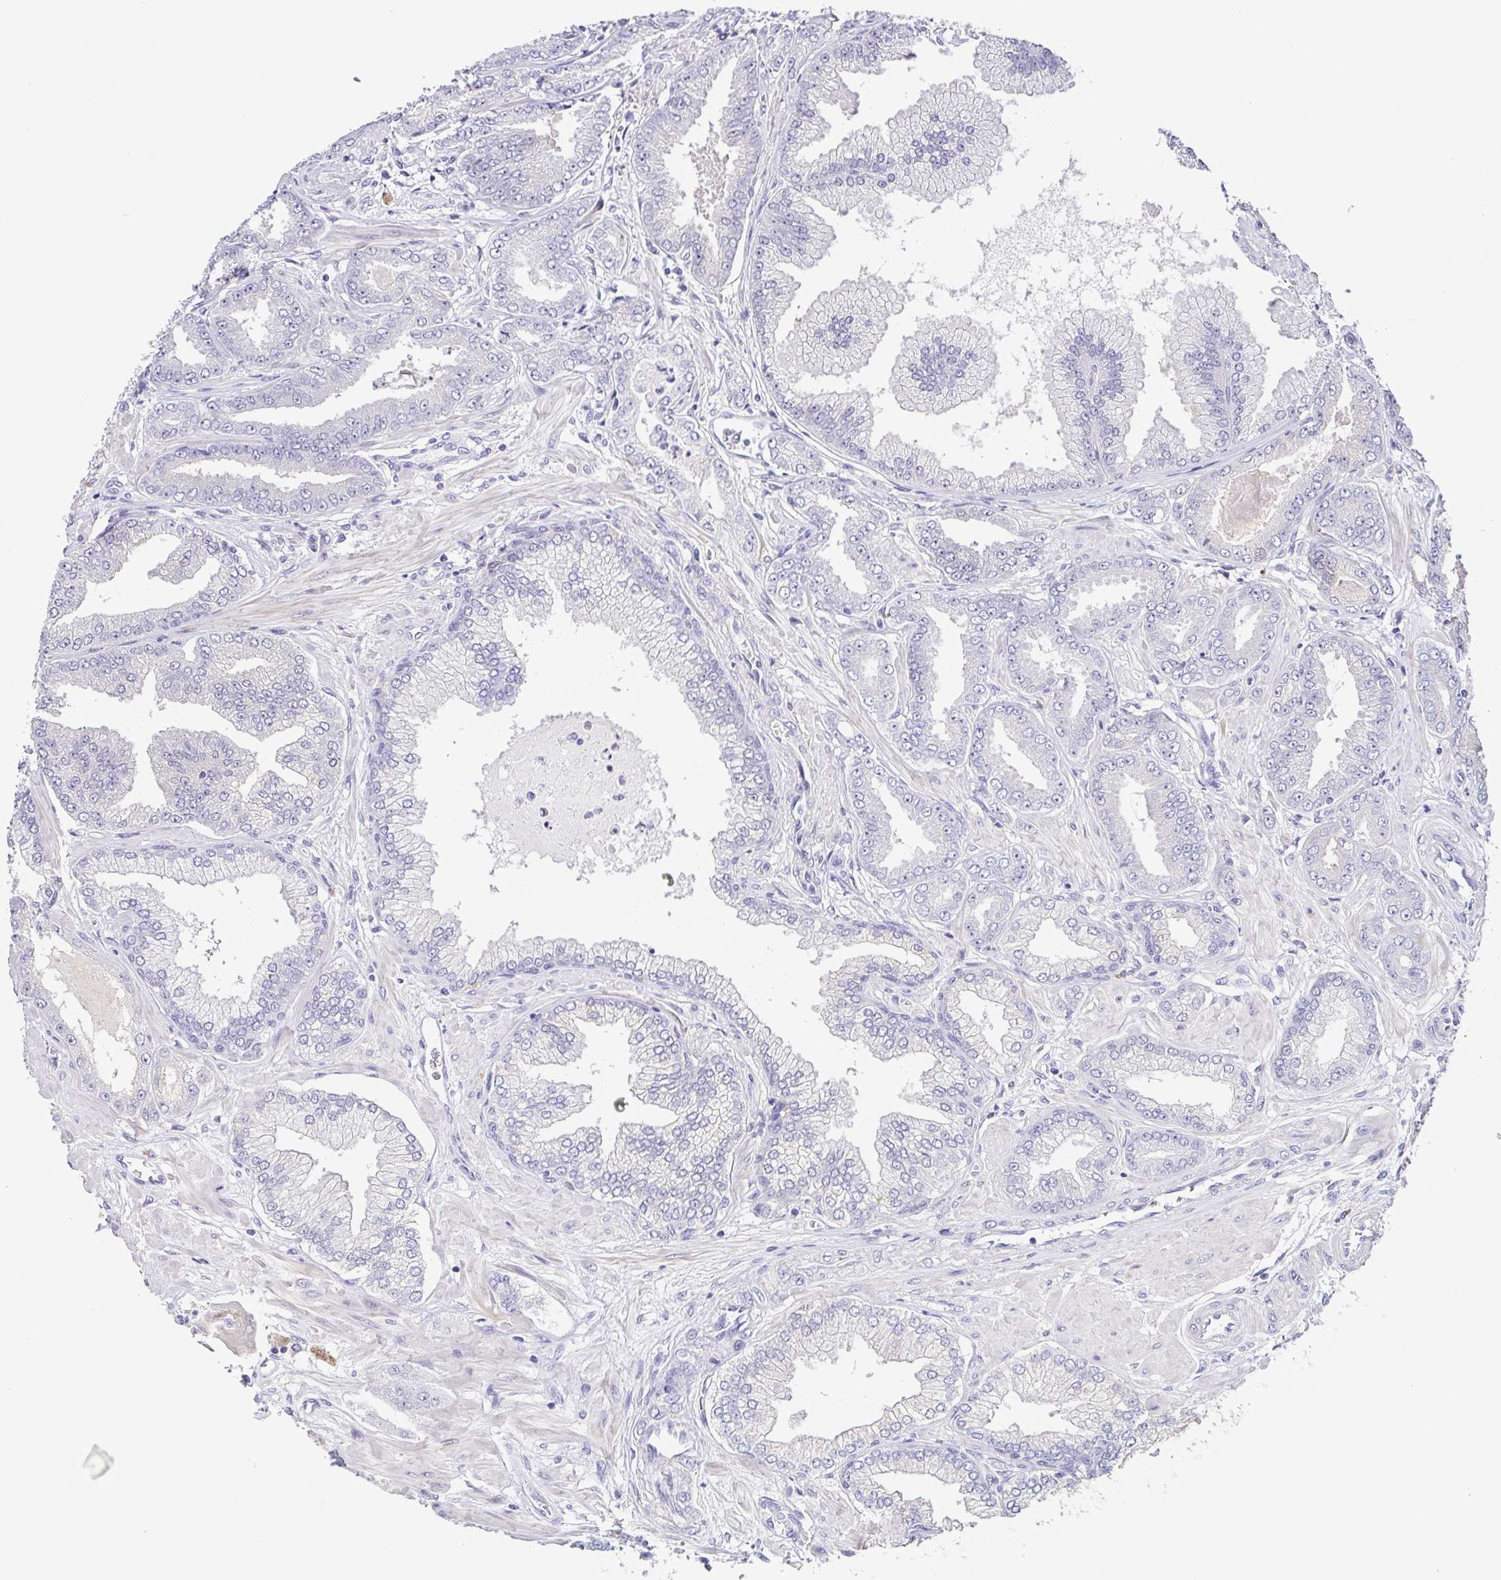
{"staining": {"intensity": "negative", "quantity": "none", "location": "none"}, "tissue": "prostate cancer", "cell_type": "Tumor cells", "image_type": "cancer", "snomed": [{"axis": "morphology", "description": "Adenocarcinoma, Low grade"}, {"axis": "topography", "description": "Prostate"}], "caption": "Tumor cells show no significant positivity in prostate adenocarcinoma (low-grade).", "gene": "TERT", "patient": {"sex": "male", "age": 55}}